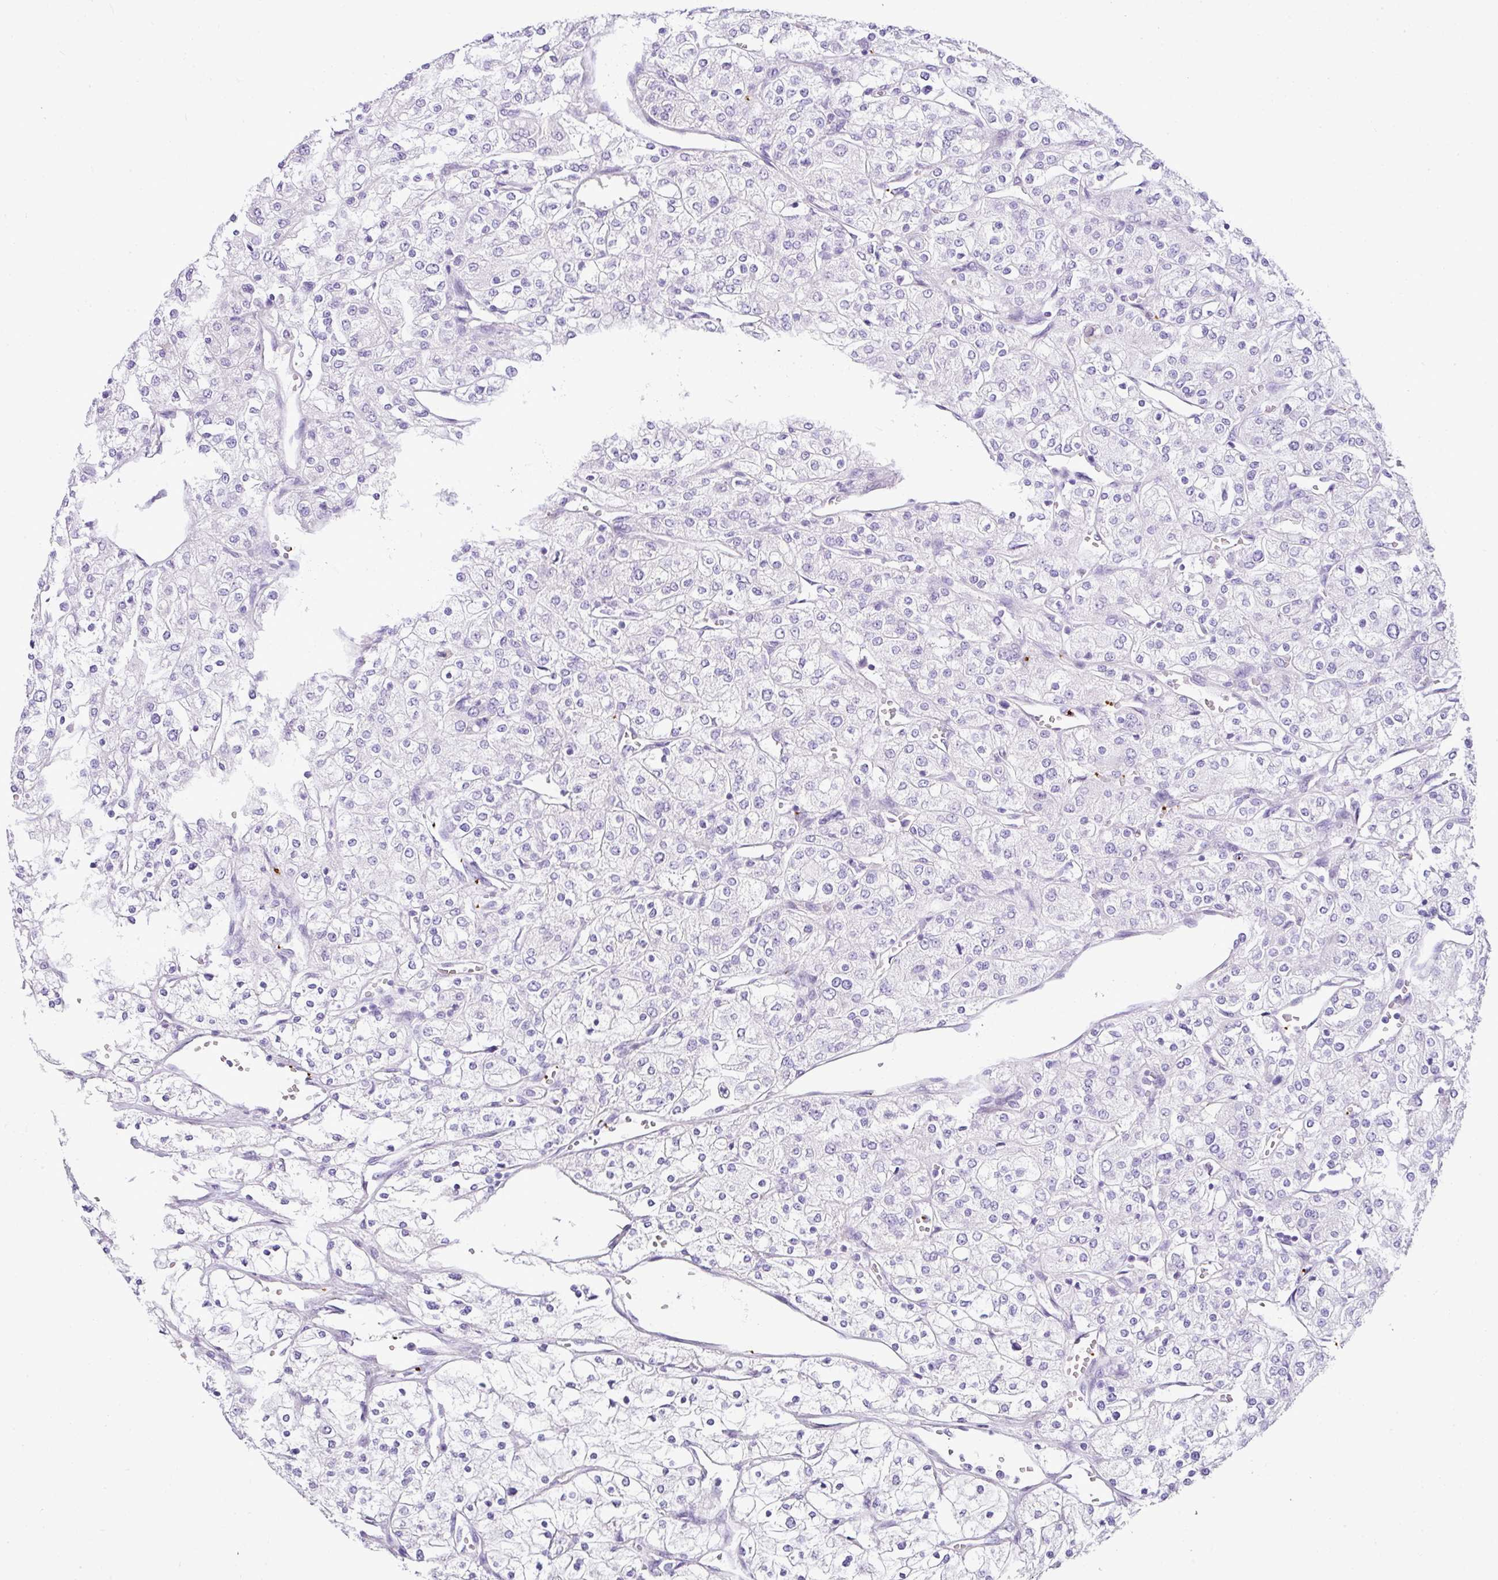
{"staining": {"intensity": "negative", "quantity": "none", "location": "none"}, "tissue": "renal cancer", "cell_type": "Tumor cells", "image_type": "cancer", "snomed": [{"axis": "morphology", "description": "Adenocarcinoma, NOS"}, {"axis": "topography", "description": "Kidney"}], "caption": "Tumor cells are negative for brown protein staining in renal adenocarcinoma.", "gene": "CMTM5", "patient": {"sex": "male", "age": 80}}